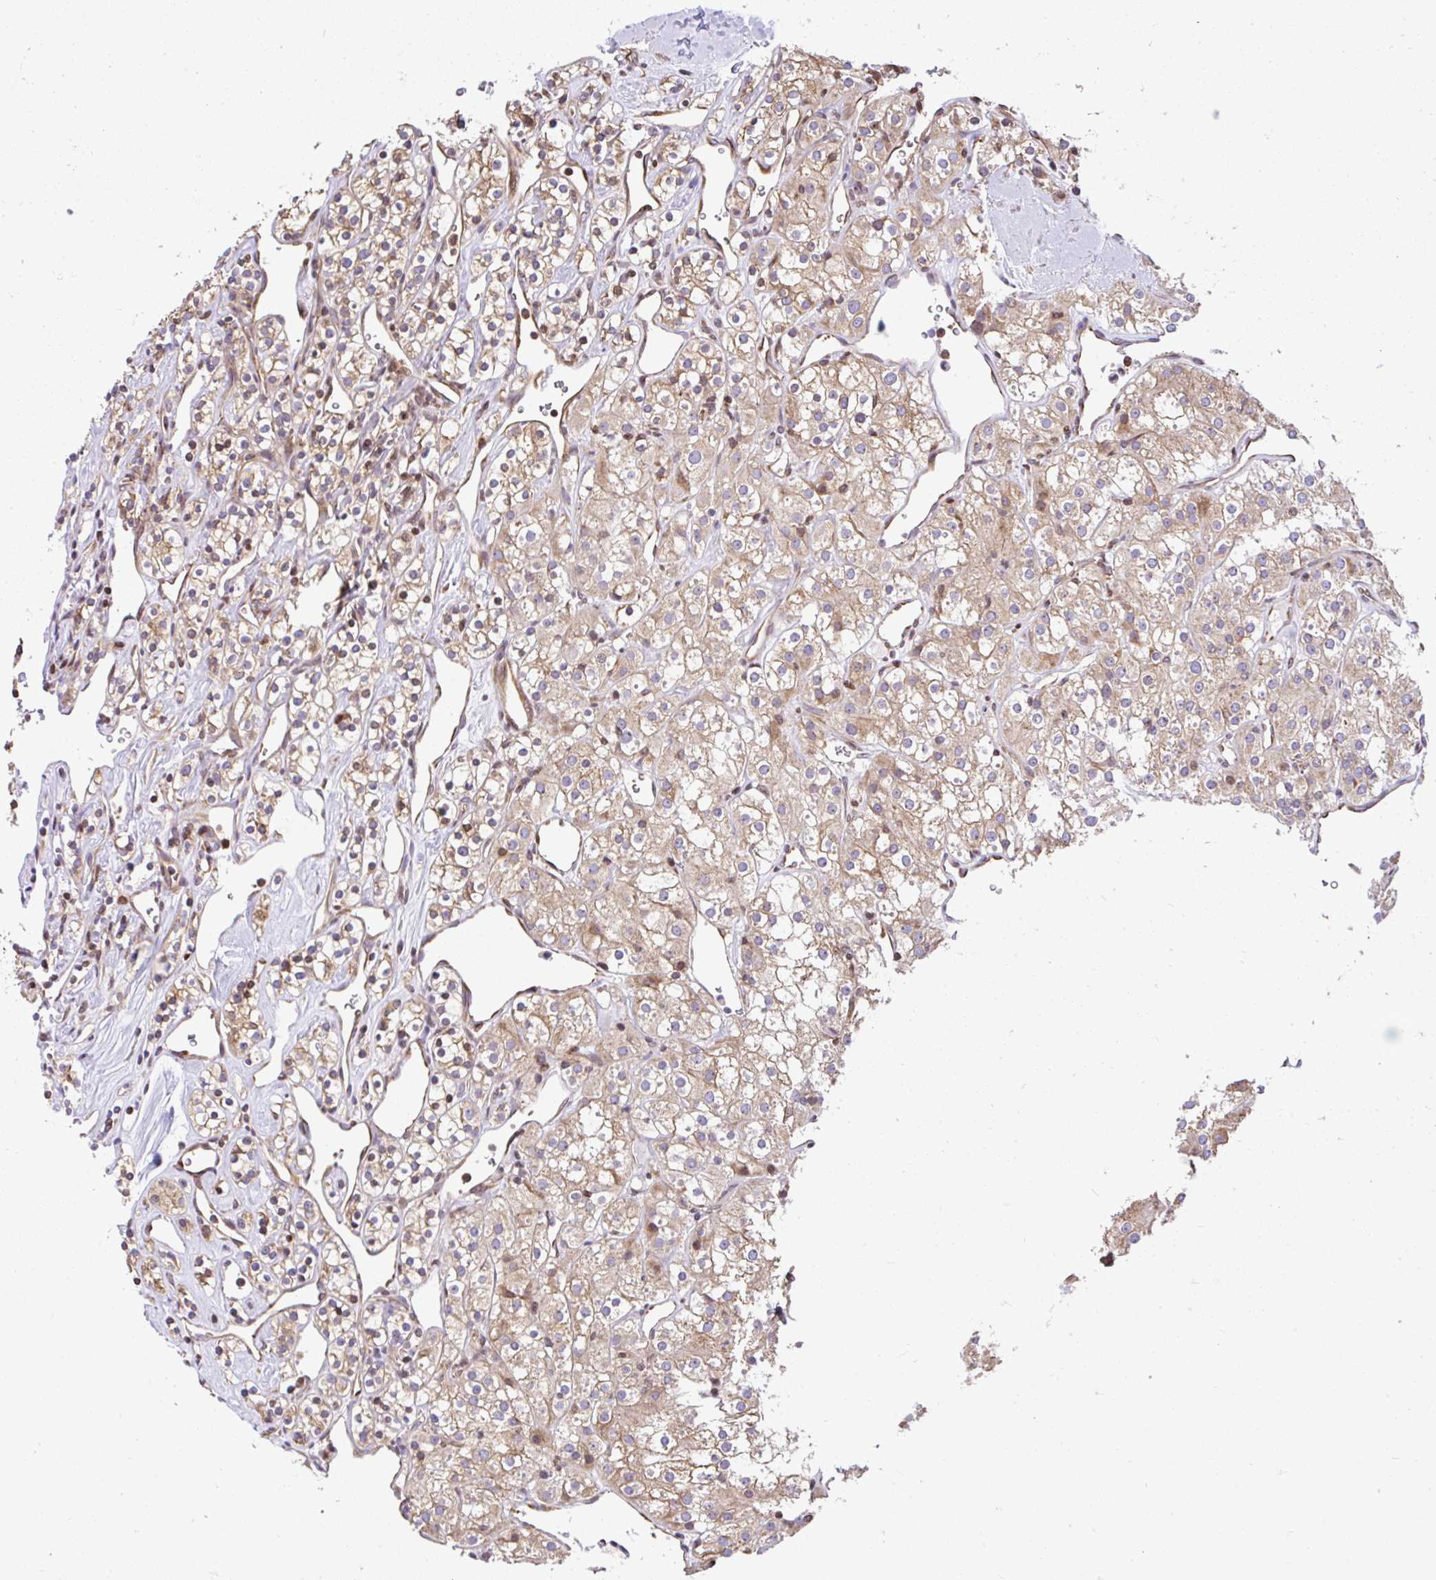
{"staining": {"intensity": "weak", "quantity": ">75%", "location": "cytoplasmic/membranous"}, "tissue": "renal cancer", "cell_type": "Tumor cells", "image_type": "cancer", "snomed": [{"axis": "morphology", "description": "Adenocarcinoma, NOS"}, {"axis": "topography", "description": "Kidney"}], "caption": "Tumor cells display weak cytoplasmic/membranous expression in about >75% of cells in renal adenocarcinoma. (brown staining indicates protein expression, while blue staining denotes nuclei).", "gene": "FIGNL1", "patient": {"sex": "male", "age": 77}}